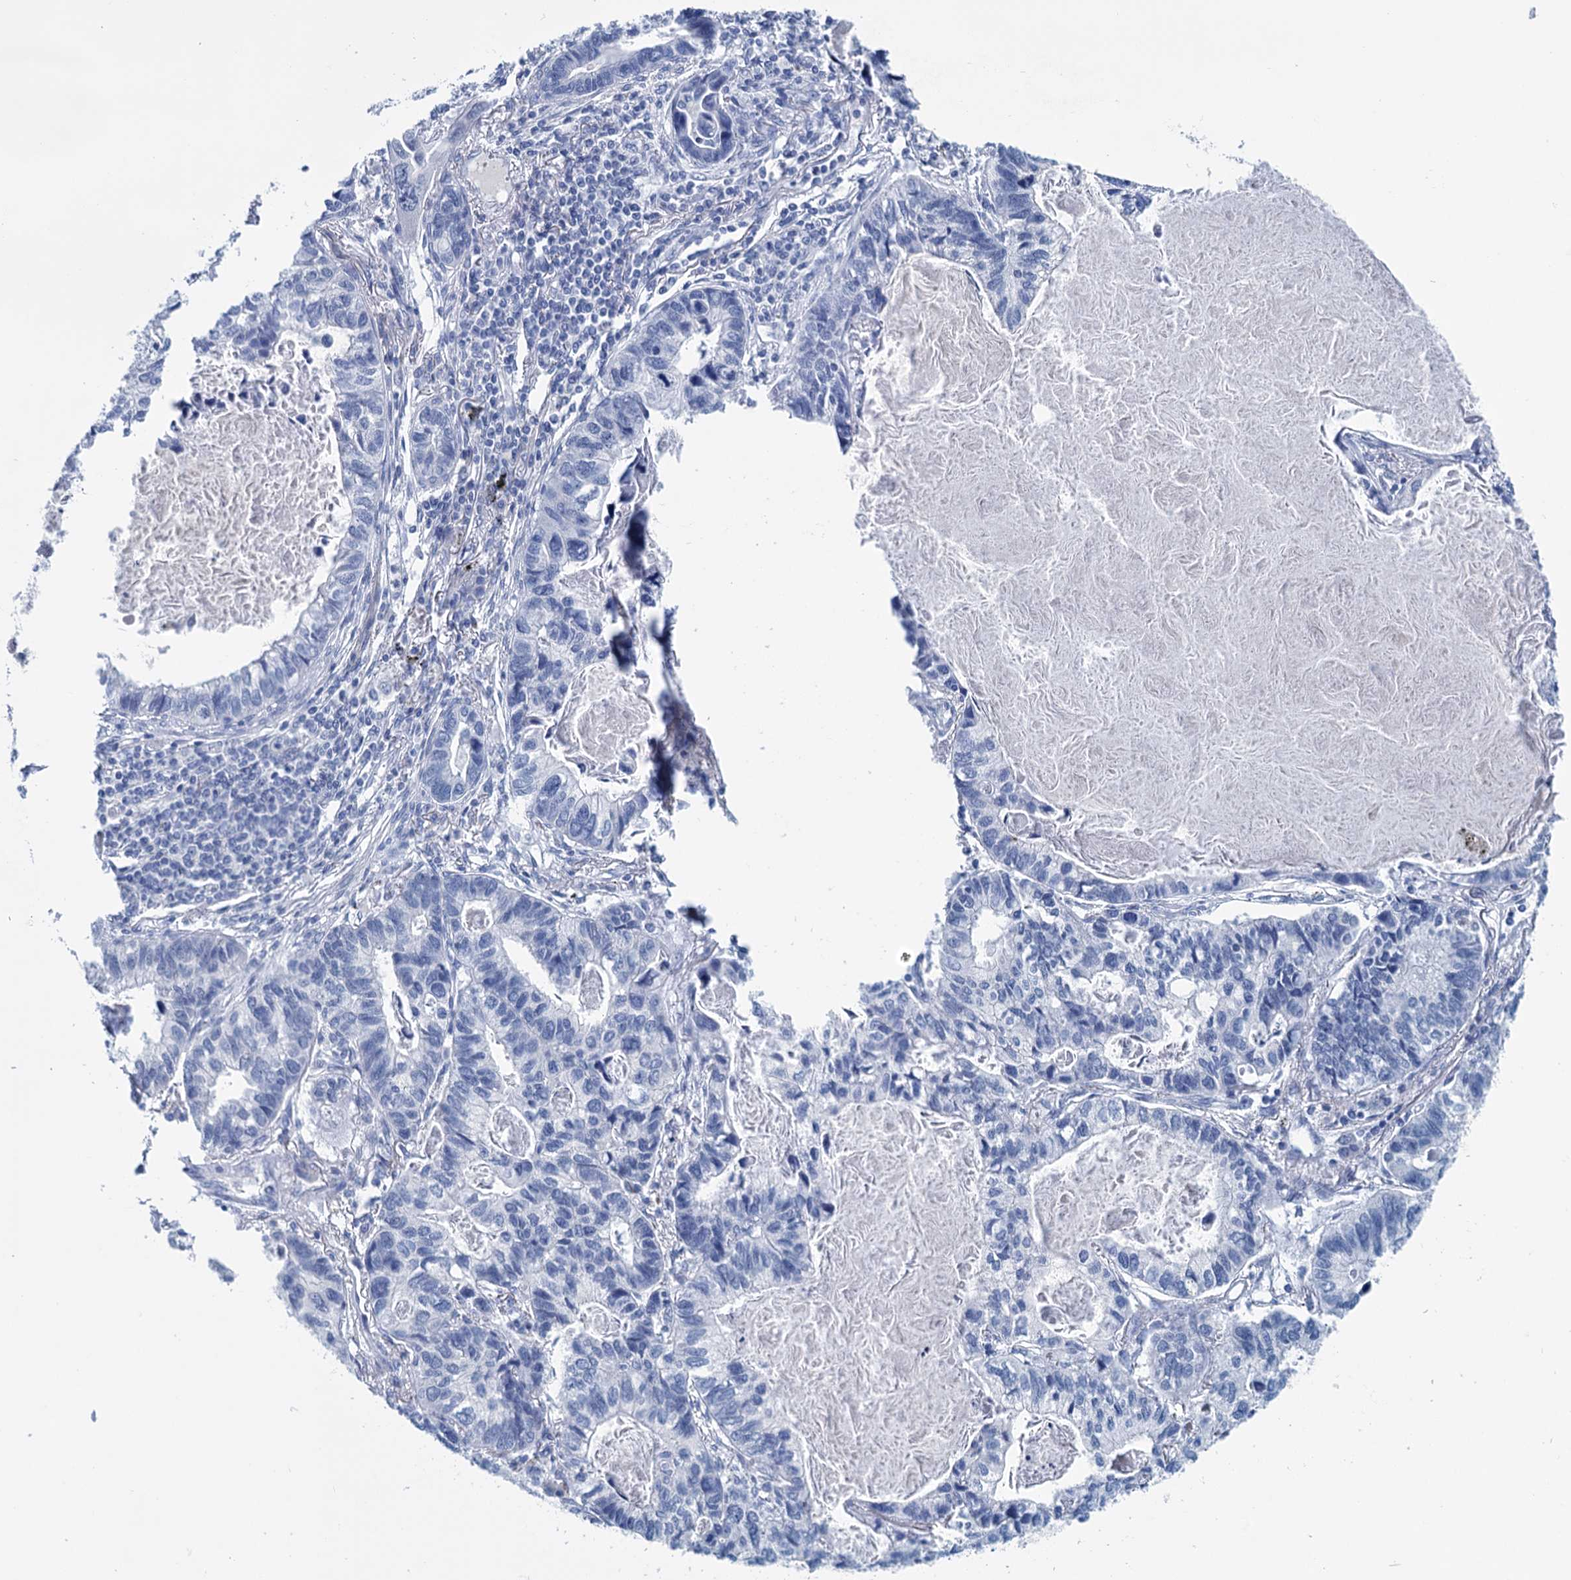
{"staining": {"intensity": "negative", "quantity": "none", "location": "none"}, "tissue": "lung cancer", "cell_type": "Tumor cells", "image_type": "cancer", "snomed": [{"axis": "morphology", "description": "Adenocarcinoma, NOS"}, {"axis": "topography", "description": "Lung"}], "caption": "This is an immunohistochemistry image of lung adenocarcinoma. There is no expression in tumor cells.", "gene": "MYOZ3", "patient": {"sex": "male", "age": 67}}